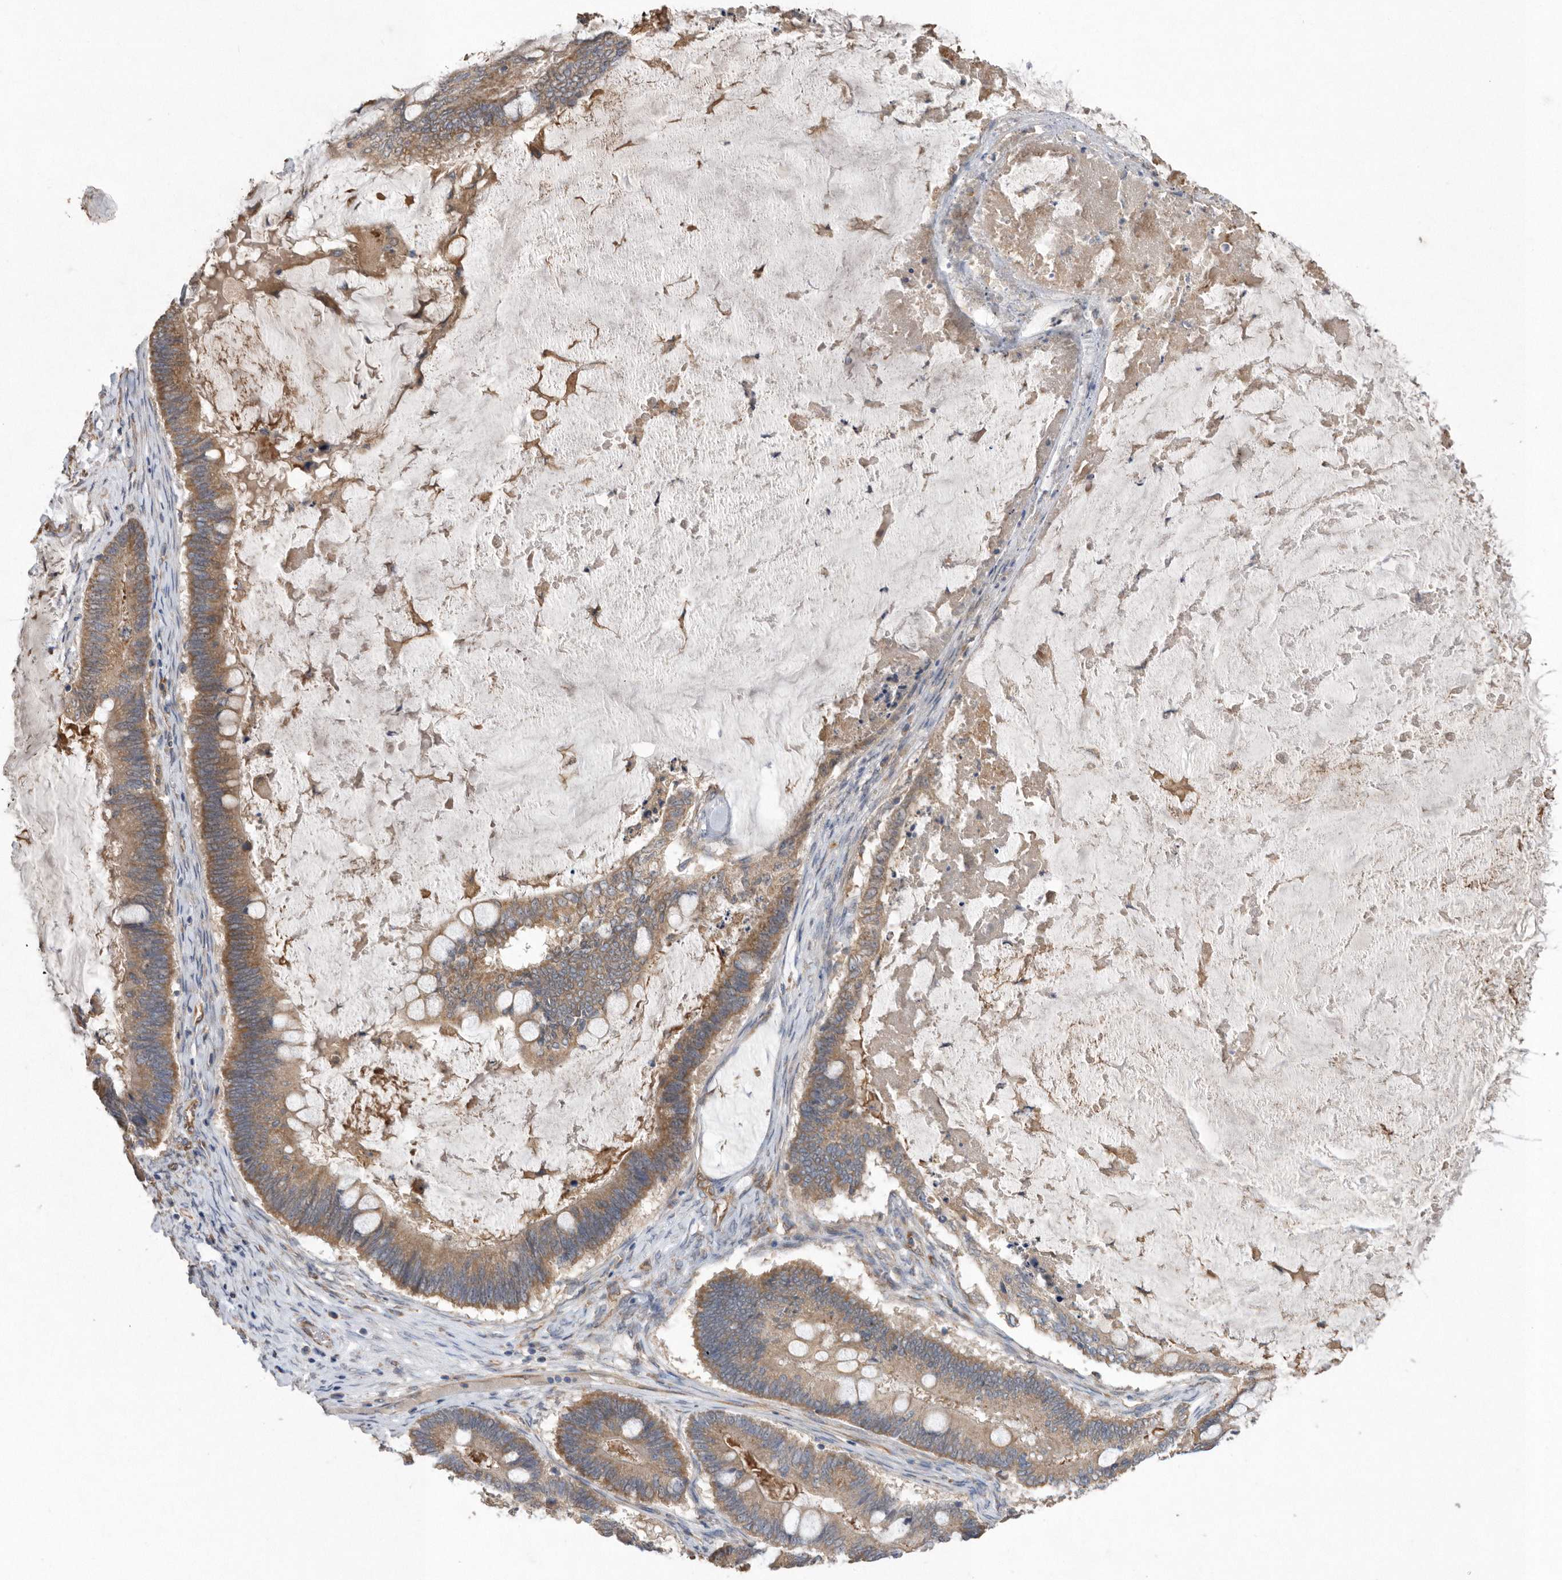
{"staining": {"intensity": "moderate", "quantity": ">75%", "location": "cytoplasmic/membranous"}, "tissue": "ovarian cancer", "cell_type": "Tumor cells", "image_type": "cancer", "snomed": [{"axis": "morphology", "description": "Cystadenocarcinoma, mucinous, NOS"}, {"axis": "topography", "description": "Ovary"}], "caption": "Mucinous cystadenocarcinoma (ovarian) stained with a brown dye exhibits moderate cytoplasmic/membranous positive expression in approximately >75% of tumor cells.", "gene": "PON2", "patient": {"sex": "female", "age": 61}}